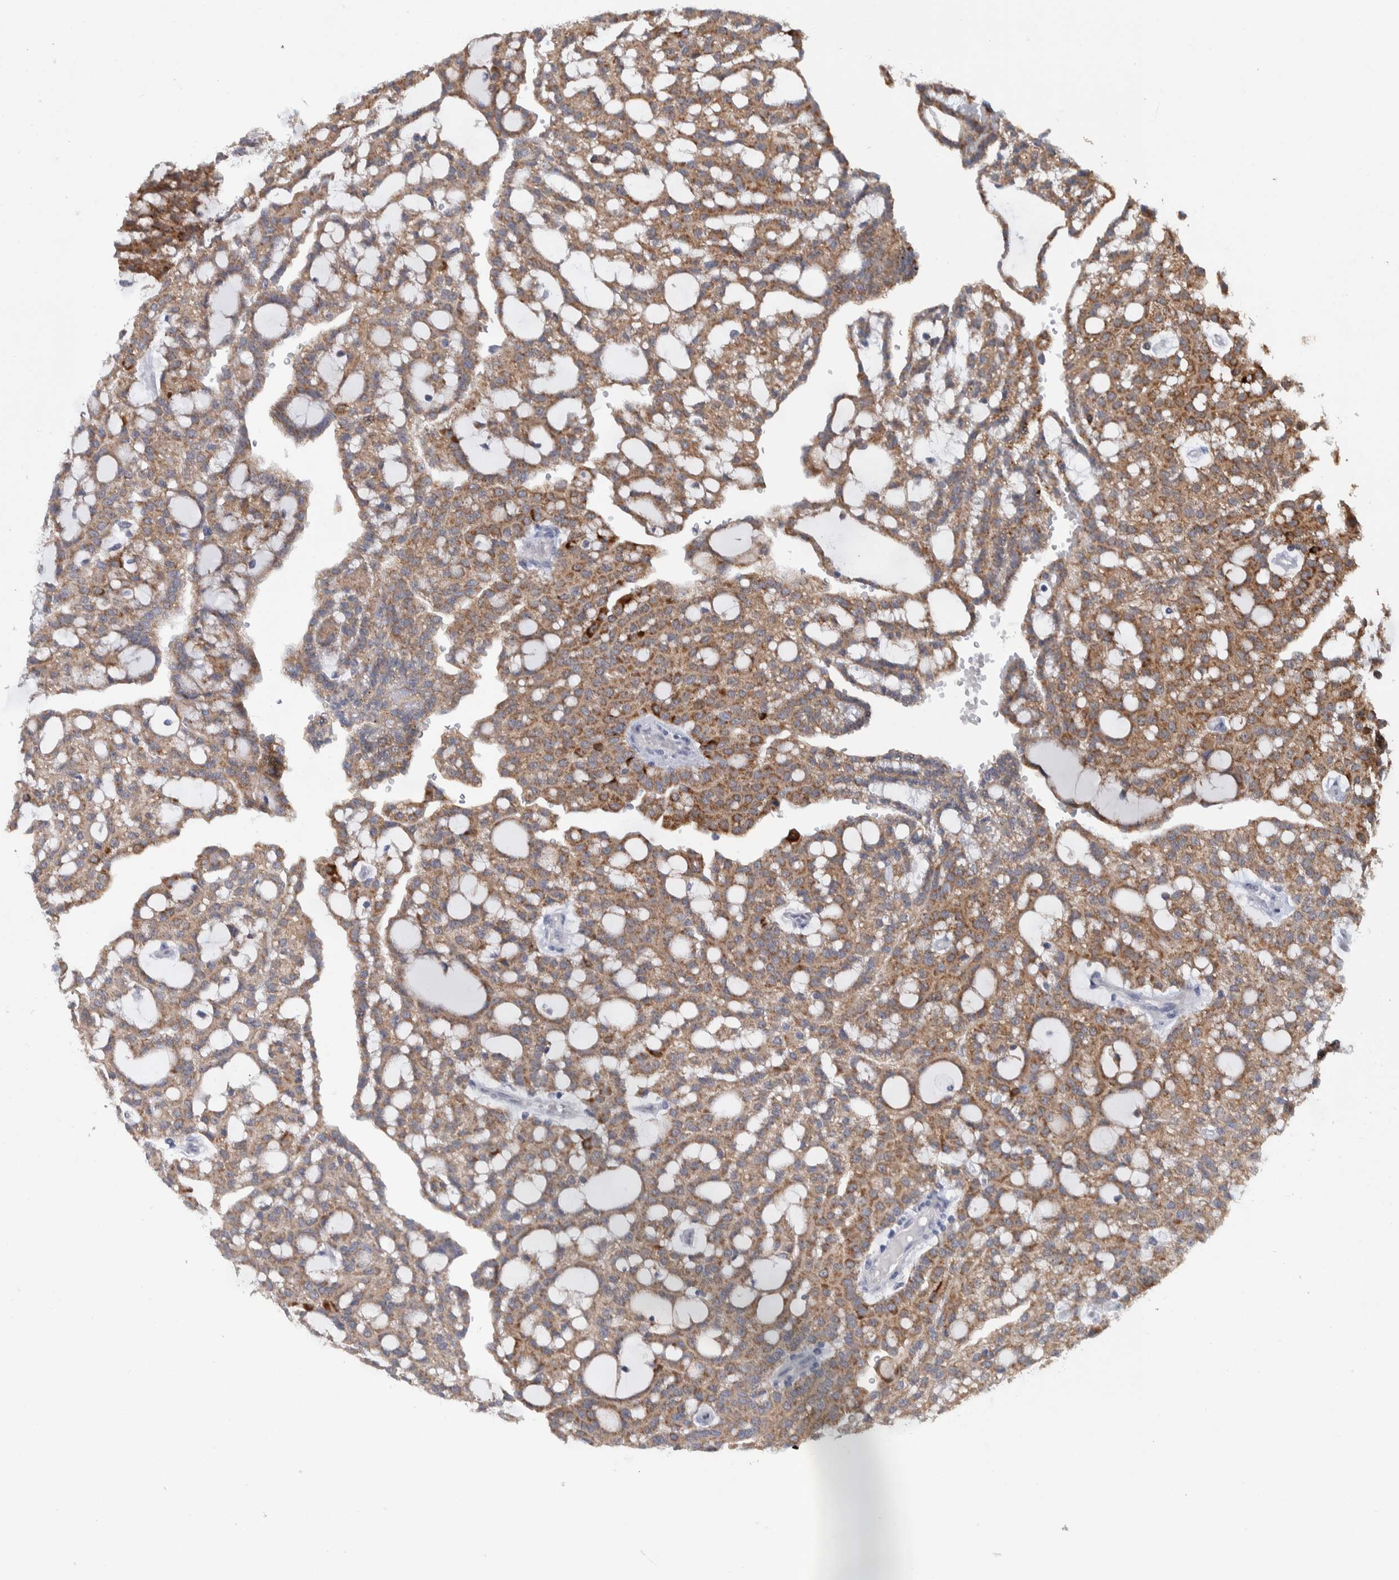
{"staining": {"intensity": "moderate", "quantity": ">75%", "location": "cytoplasmic/membranous"}, "tissue": "renal cancer", "cell_type": "Tumor cells", "image_type": "cancer", "snomed": [{"axis": "morphology", "description": "Adenocarcinoma, NOS"}, {"axis": "topography", "description": "Kidney"}], "caption": "Protein expression analysis of renal cancer (adenocarcinoma) exhibits moderate cytoplasmic/membranous expression in about >75% of tumor cells.", "gene": "PRRG4", "patient": {"sex": "male", "age": 63}}